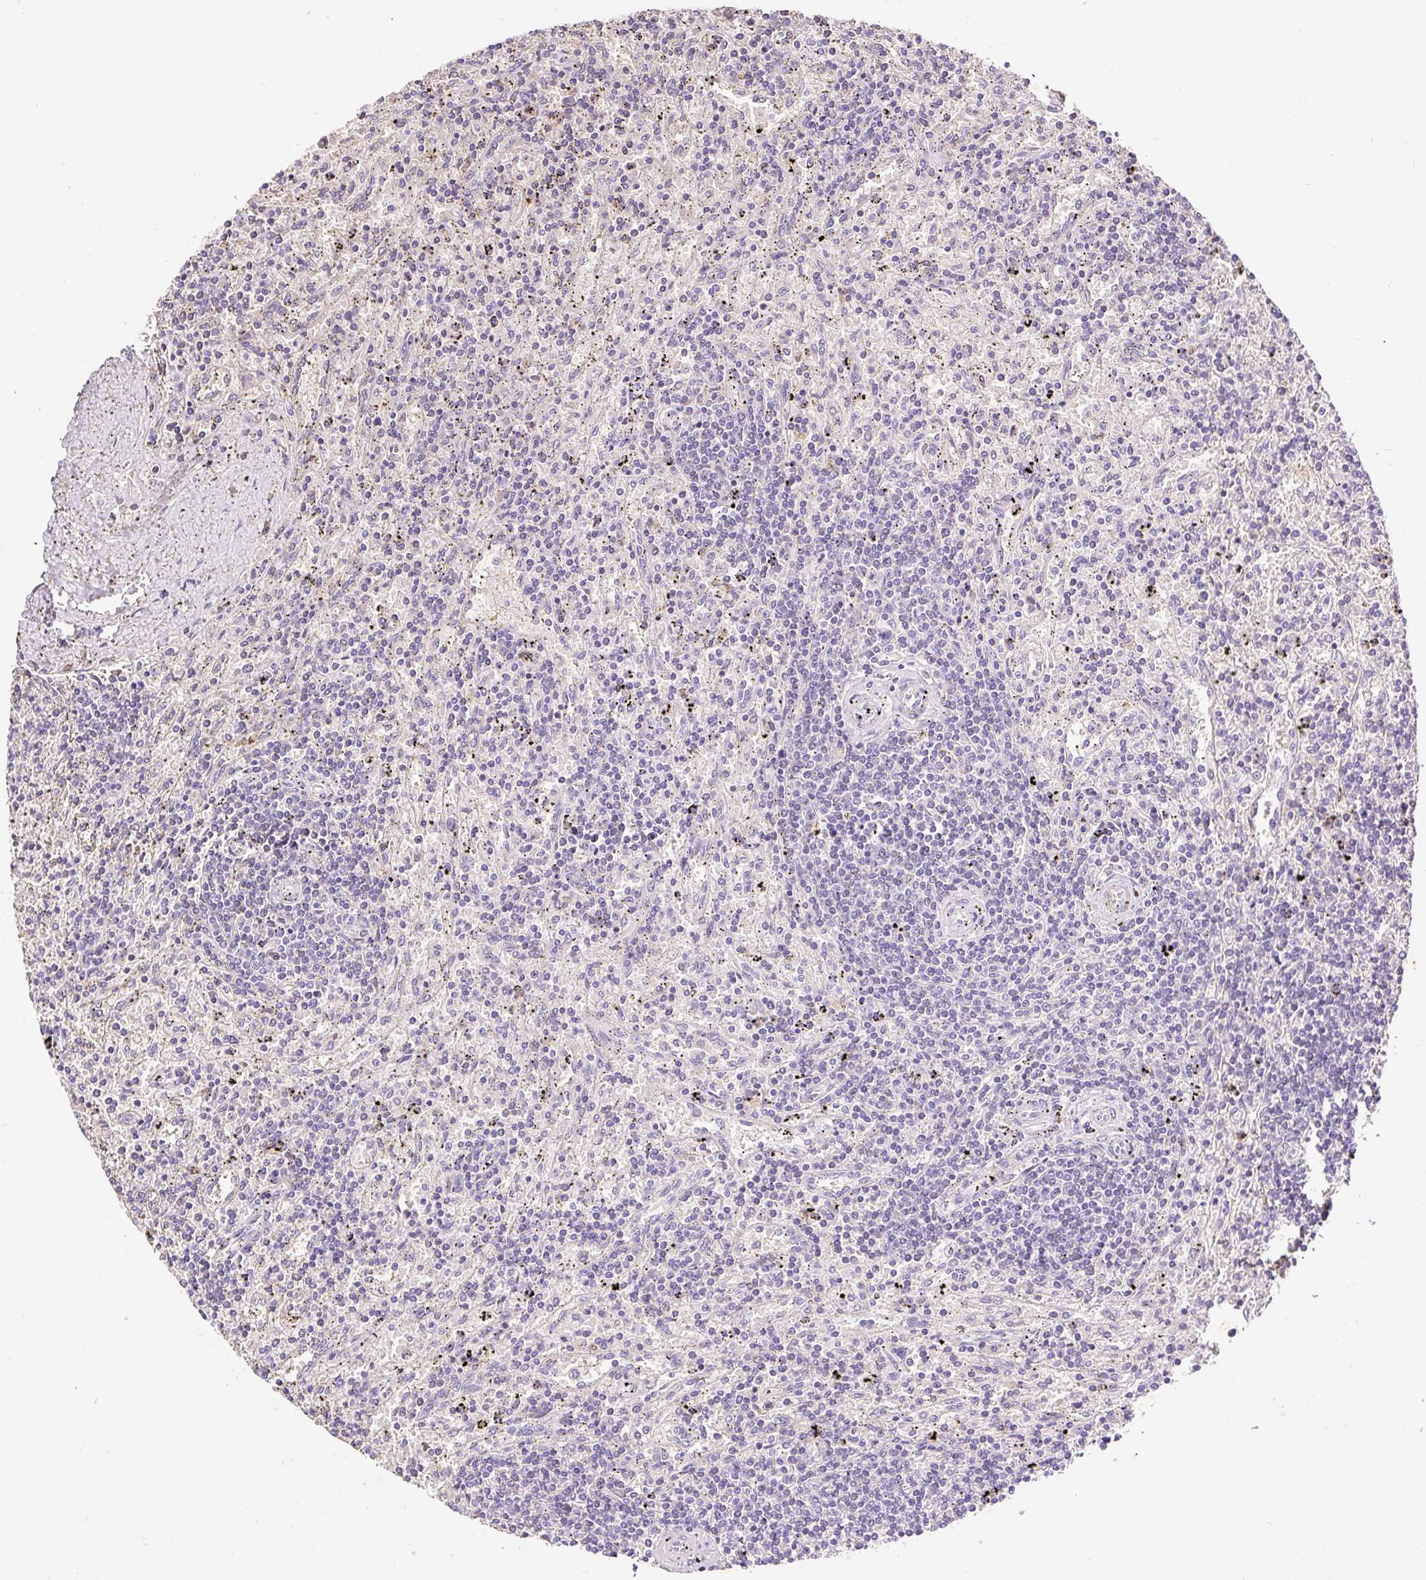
{"staining": {"intensity": "negative", "quantity": "none", "location": "none"}, "tissue": "lymphoma", "cell_type": "Tumor cells", "image_type": "cancer", "snomed": [{"axis": "morphology", "description": "Malignant lymphoma, non-Hodgkin's type, Low grade"}, {"axis": "topography", "description": "Spleen"}], "caption": "IHC histopathology image of human lymphoma stained for a protein (brown), which displays no positivity in tumor cells.", "gene": "LHFPL5", "patient": {"sex": "male", "age": 76}}